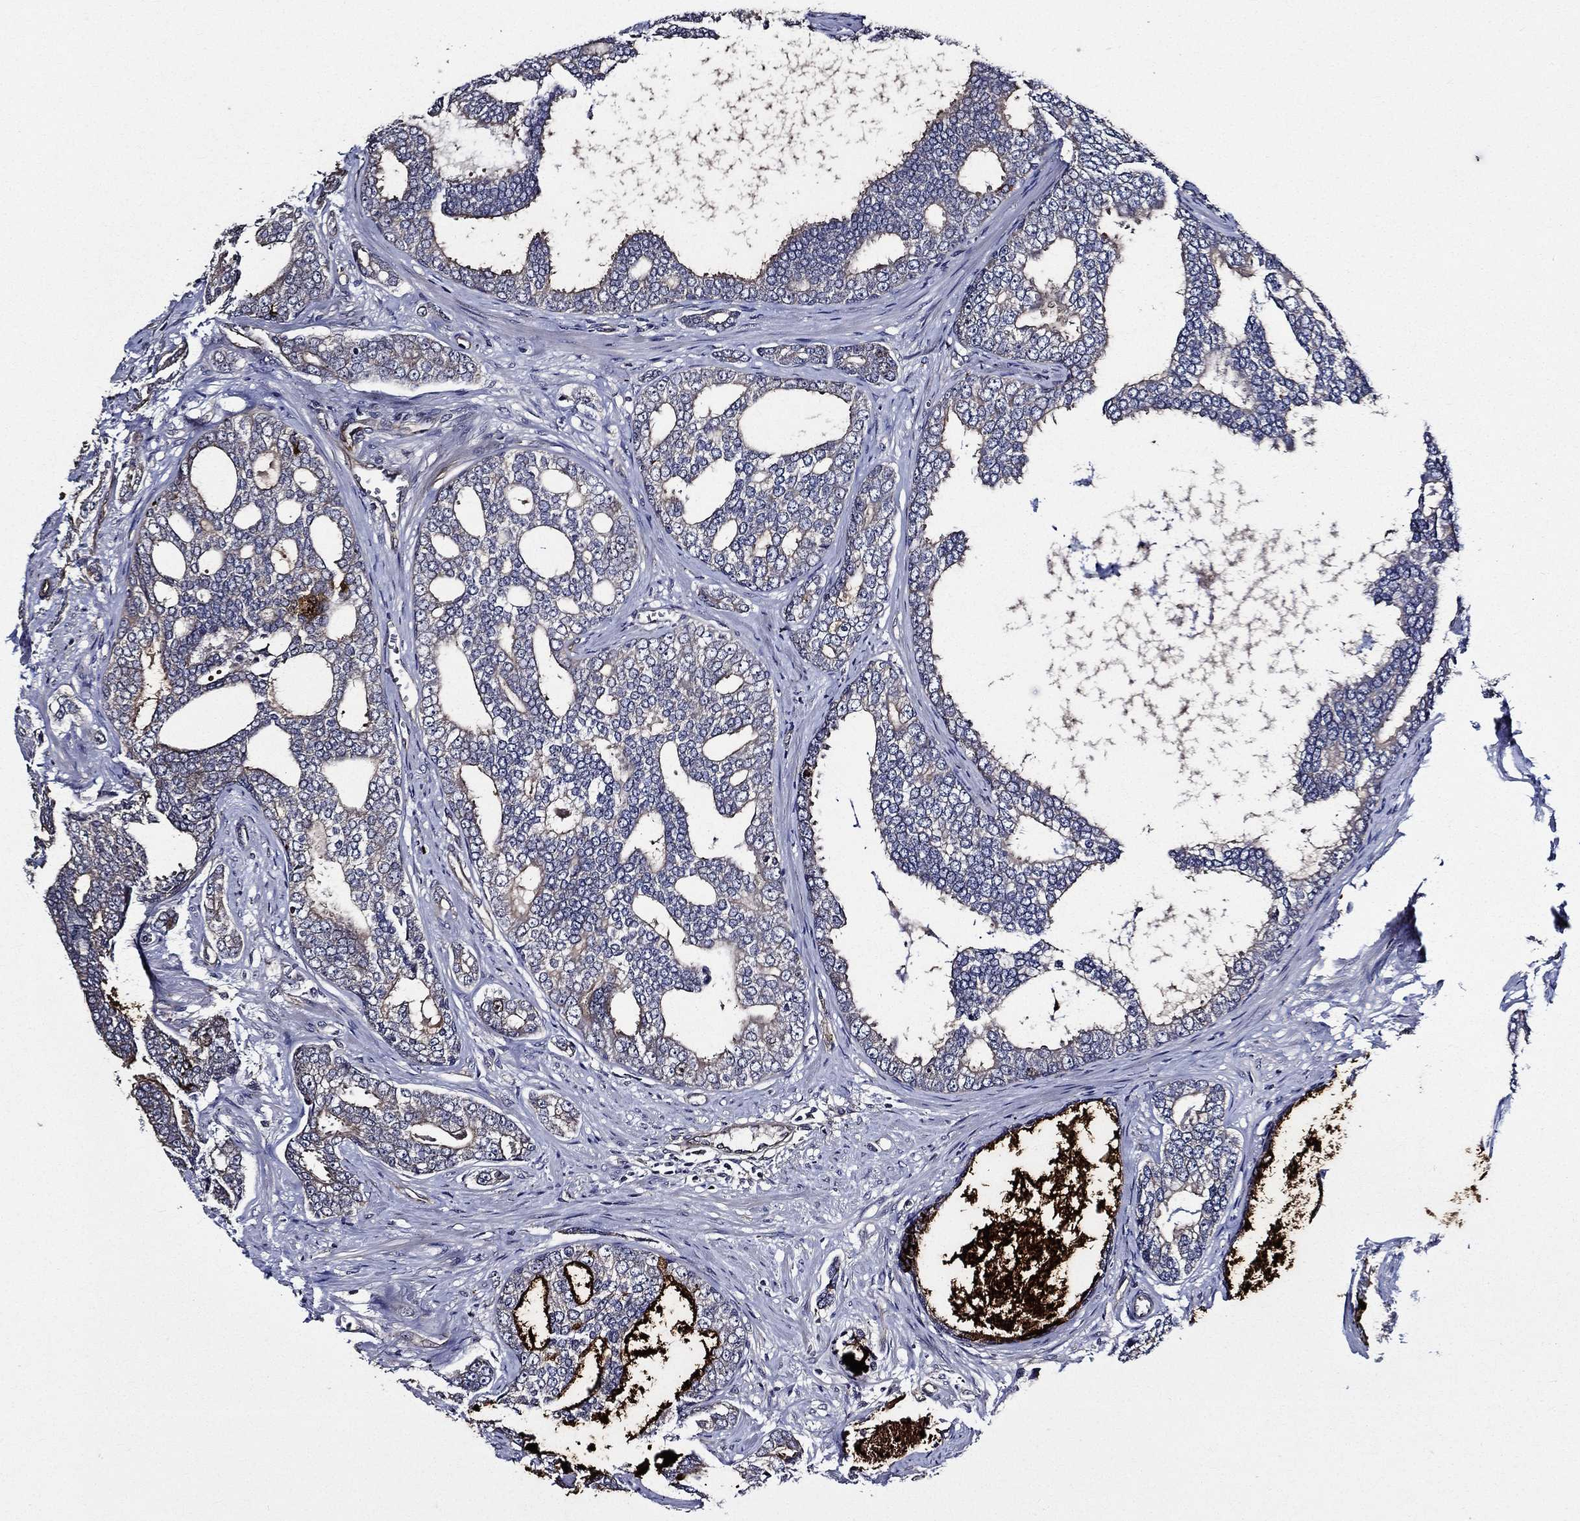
{"staining": {"intensity": "moderate", "quantity": "<25%", "location": "cytoplasmic/membranous"}, "tissue": "prostate cancer", "cell_type": "Tumor cells", "image_type": "cancer", "snomed": [{"axis": "morphology", "description": "Adenocarcinoma, NOS"}, {"axis": "topography", "description": "Prostate"}], "caption": "Prostate adenocarcinoma stained with immunohistochemistry (IHC) demonstrates moderate cytoplasmic/membranous expression in approximately <25% of tumor cells.", "gene": "KIF20B", "patient": {"sex": "male", "age": 67}}